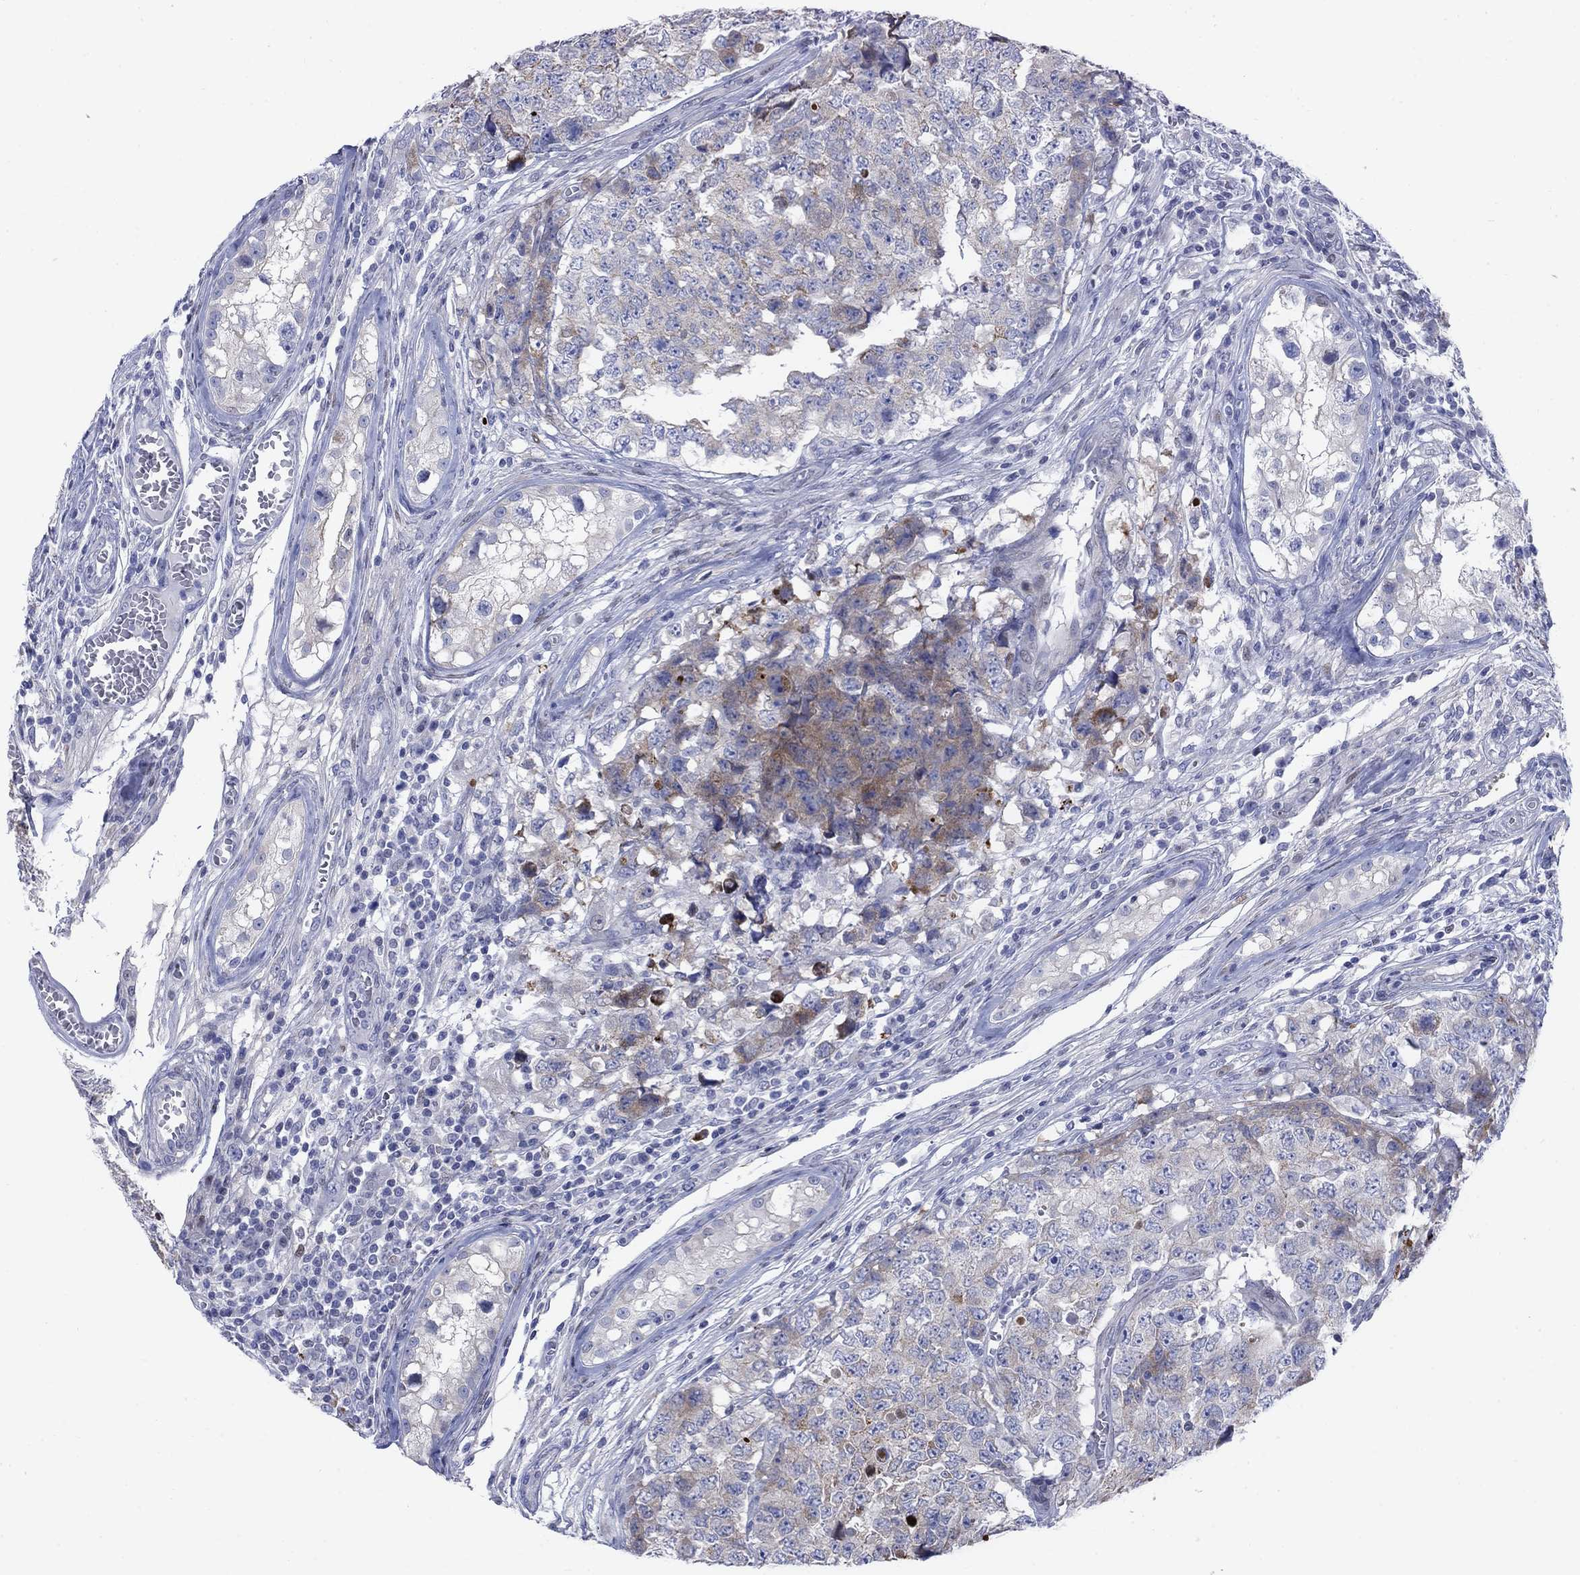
{"staining": {"intensity": "moderate", "quantity": "<25%", "location": "cytoplasmic/membranous"}, "tissue": "testis cancer", "cell_type": "Tumor cells", "image_type": "cancer", "snomed": [{"axis": "morphology", "description": "Carcinoma, Embryonal, NOS"}, {"axis": "topography", "description": "Testis"}], "caption": "IHC (DAB (3,3'-diaminobenzidine)) staining of testis embryonal carcinoma displays moderate cytoplasmic/membranous protein positivity in about <25% of tumor cells. Immunohistochemistry stains the protein in brown and the nuclei are stained blue.", "gene": "MYO3A", "patient": {"sex": "male", "age": 23}}